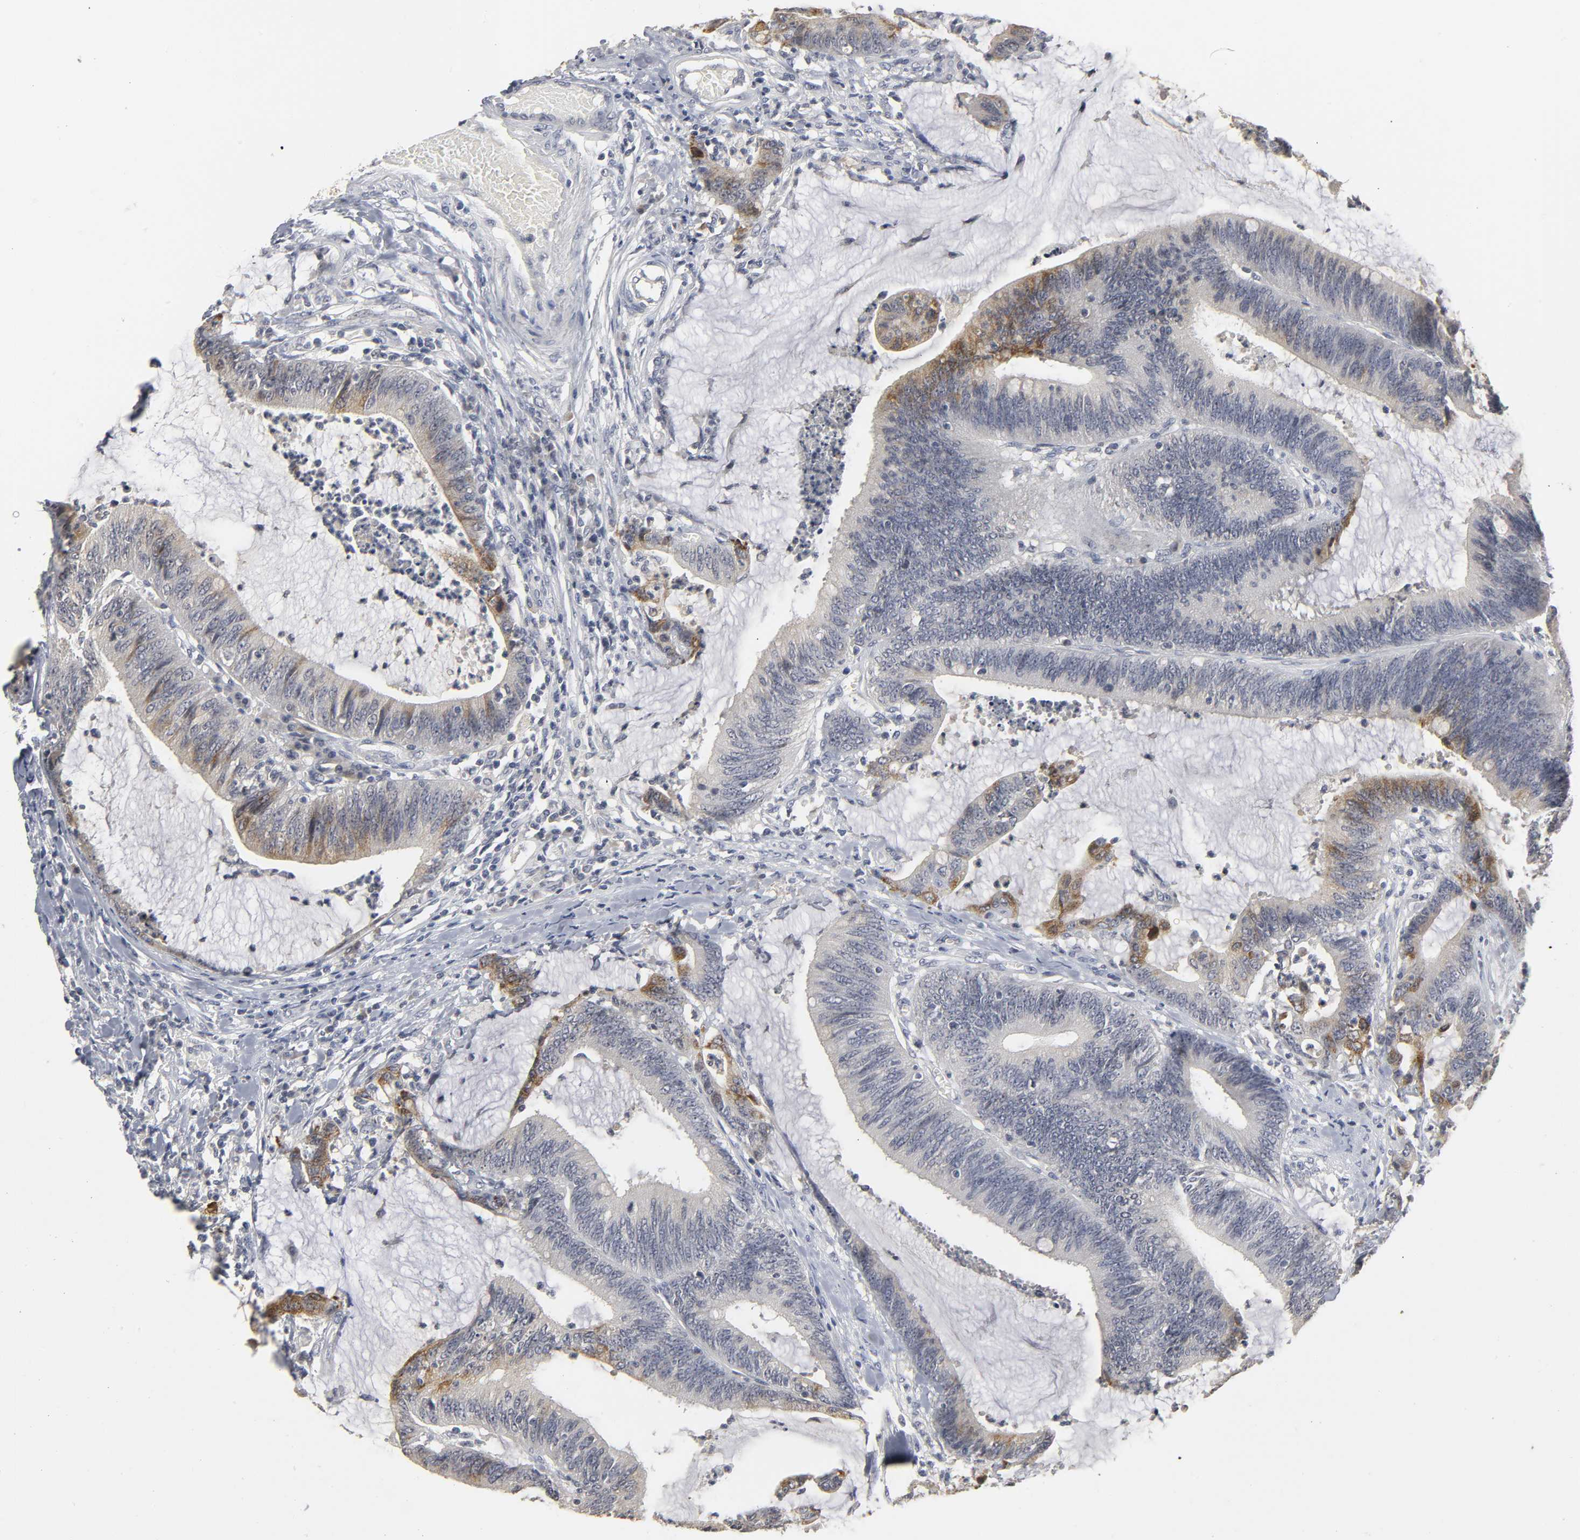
{"staining": {"intensity": "moderate", "quantity": "25%-75%", "location": "cytoplasmic/membranous"}, "tissue": "colorectal cancer", "cell_type": "Tumor cells", "image_type": "cancer", "snomed": [{"axis": "morphology", "description": "Adenocarcinoma, NOS"}, {"axis": "topography", "description": "Rectum"}], "caption": "This is a micrograph of IHC staining of adenocarcinoma (colorectal), which shows moderate expression in the cytoplasmic/membranous of tumor cells.", "gene": "TCAP", "patient": {"sex": "female", "age": 66}}